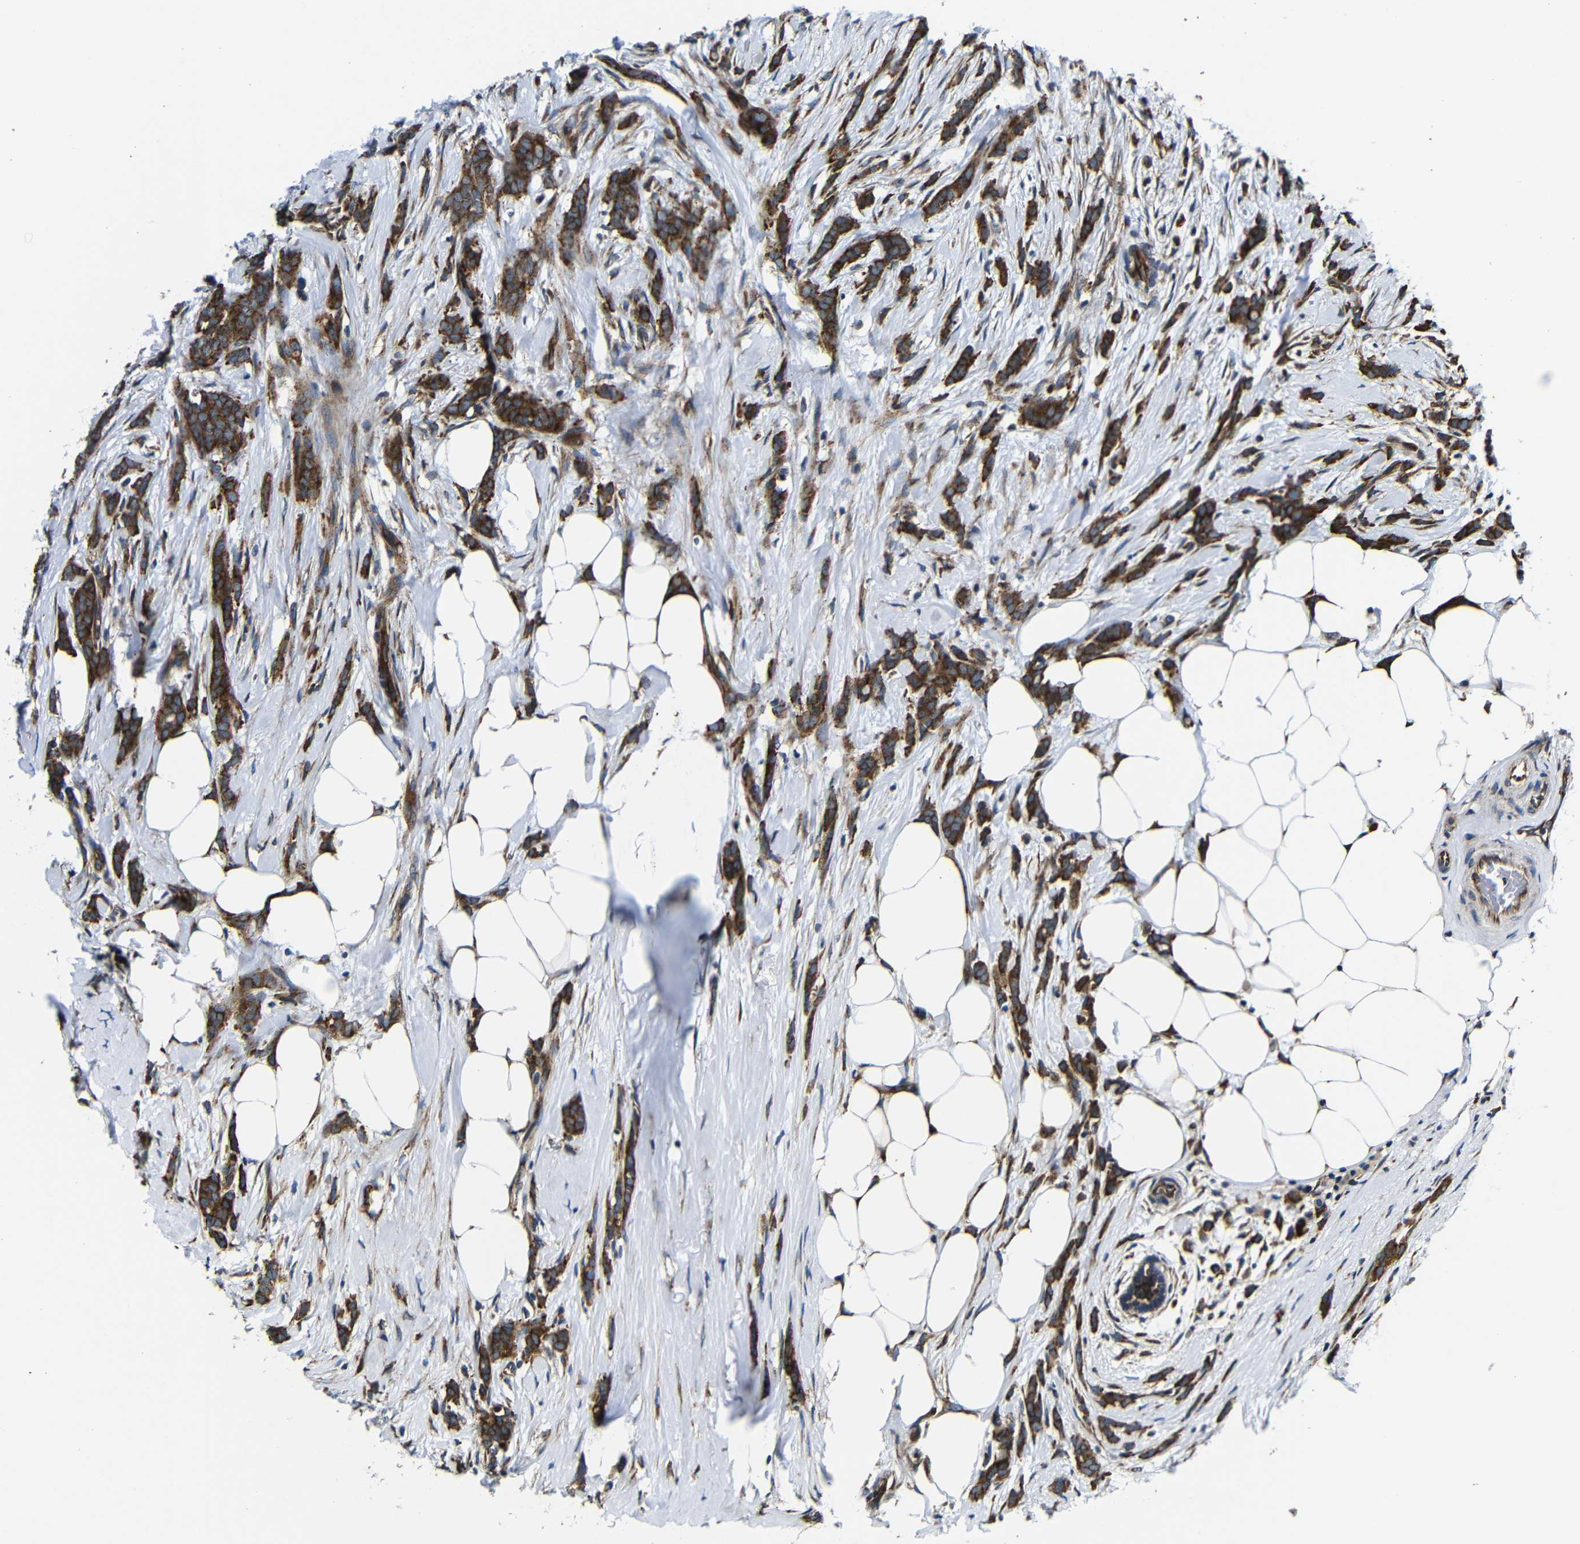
{"staining": {"intensity": "strong", "quantity": ">75%", "location": "cytoplasmic/membranous"}, "tissue": "breast cancer", "cell_type": "Tumor cells", "image_type": "cancer", "snomed": [{"axis": "morphology", "description": "Lobular carcinoma, in situ"}, {"axis": "morphology", "description": "Lobular carcinoma"}, {"axis": "topography", "description": "Breast"}], "caption": "High-magnification brightfield microscopy of breast lobular carcinoma in situ stained with DAB (brown) and counterstained with hematoxylin (blue). tumor cells exhibit strong cytoplasmic/membranous expression is appreciated in approximately>75% of cells. (DAB = brown stain, brightfield microscopy at high magnification).", "gene": "ABCE1", "patient": {"sex": "female", "age": 41}}